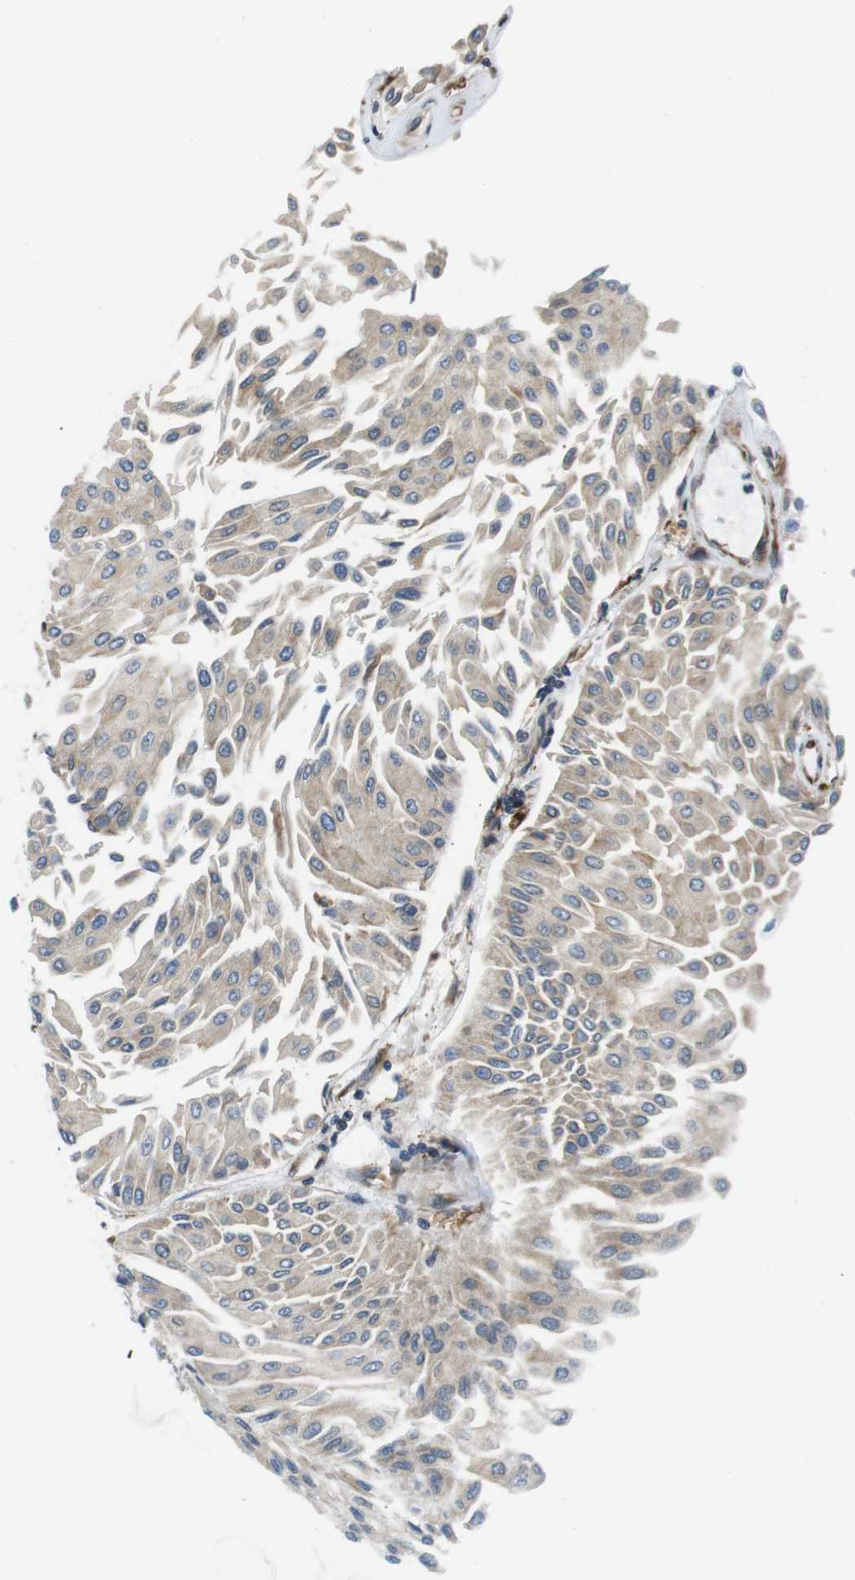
{"staining": {"intensity": "weak", "quantity": ">75%", "location": "cytoplasmic/membranous"}, "tissue": "urothelial cancer", "cell_type": "Tumor cells", "image_type": "cancer", "snomed": [{"axis": "morphology", "description": "Urothelial carcinoma, Low grade"}, {"axis": "topography", "description": "Urinary bladder"}], "caption": "Human low-grade urothelial carcinoma stained for a protein (brown) reveals weak cytoplasmic/membranous positive staining in about >75% of tumor cells.", "gene": "UGGT1", "patient": {"sex": "male", "age": 67}}